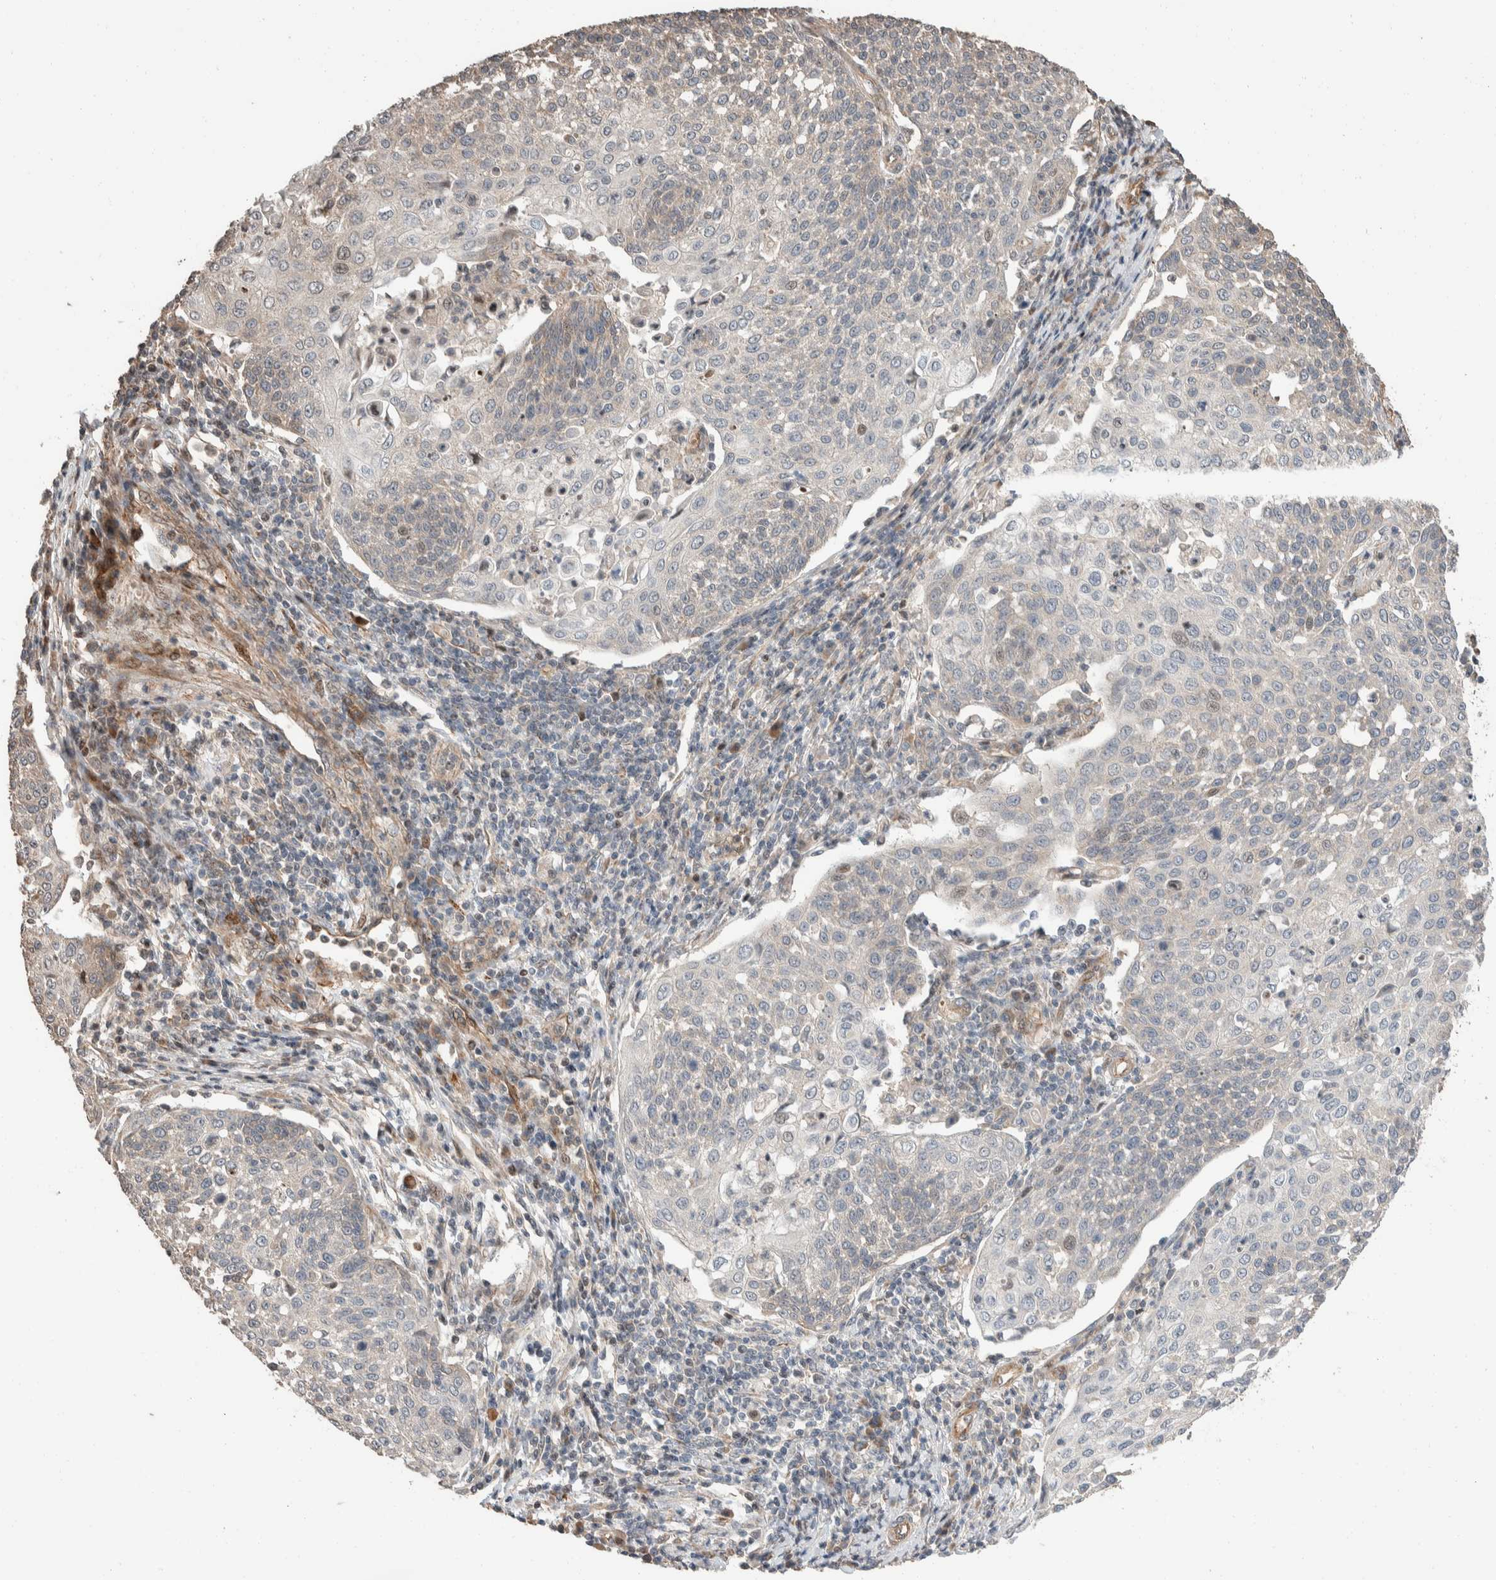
{"staining": {"intensity": "negative", "quantity": "none", "location": "none"}, "tissue": "cervical cancer", "cell_type": "Tumor cells", "image_type": "cancer", "snomed": [{"axis": "morphology", "description": "Squamous cell carcinoma, NOS"}, {"axis": "topography", "description": "Cervix"}], "caption": "High magnification brightfield microscopy of cervical cancer (squamous cell carcinoma) stained with DAB (brown) and counterstained with hematoxylin (blue): tumor cells show no significant staining. Nuclei are stained in blue.", "gene": "ERC1", "patient": {"sex": "female", "age": 34}}